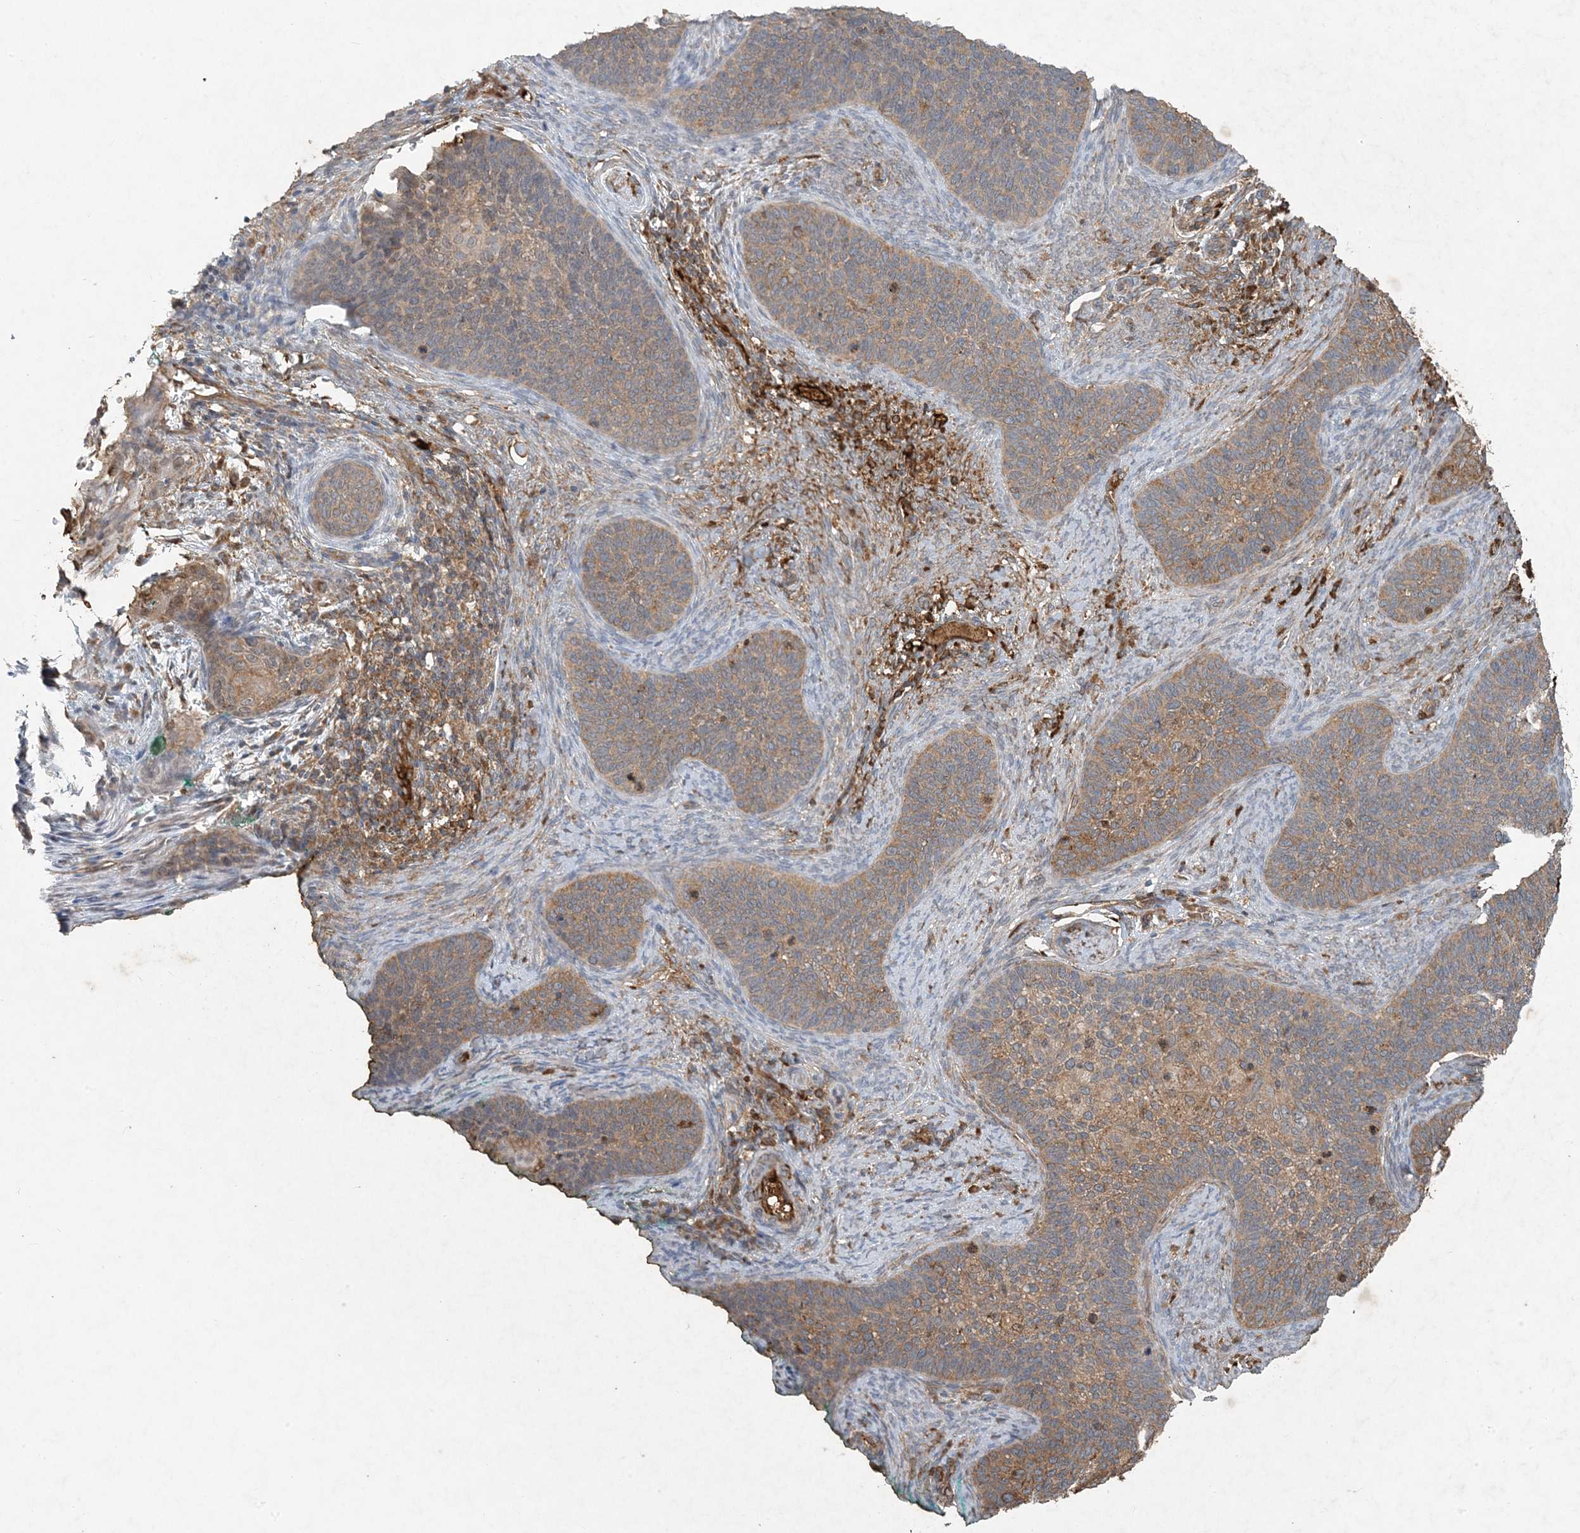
{"staining": {"intensity": "moderate", "quantity": ">75%", "location": "cytoplasmic/membranous"}, "tissue": "cervical cancer", "cell_type": "Tumor cells", "image_type": "cancer", "snomed": [{"axis": "morphology", "description": "Squamous cell carcinoma, NOS"}, {"axis": "topography", "description": "Cervix"}], "caption": "Approximately >75% of tumor cells in human cervical cancer (squamous cell carcinoma) exhibit moderate cytoplasmic/membranous protein staining as visualized by brown immunohistochemical staining.", "gene": "MCOLN1", "patient": {"sex": "female", "age": 33}}